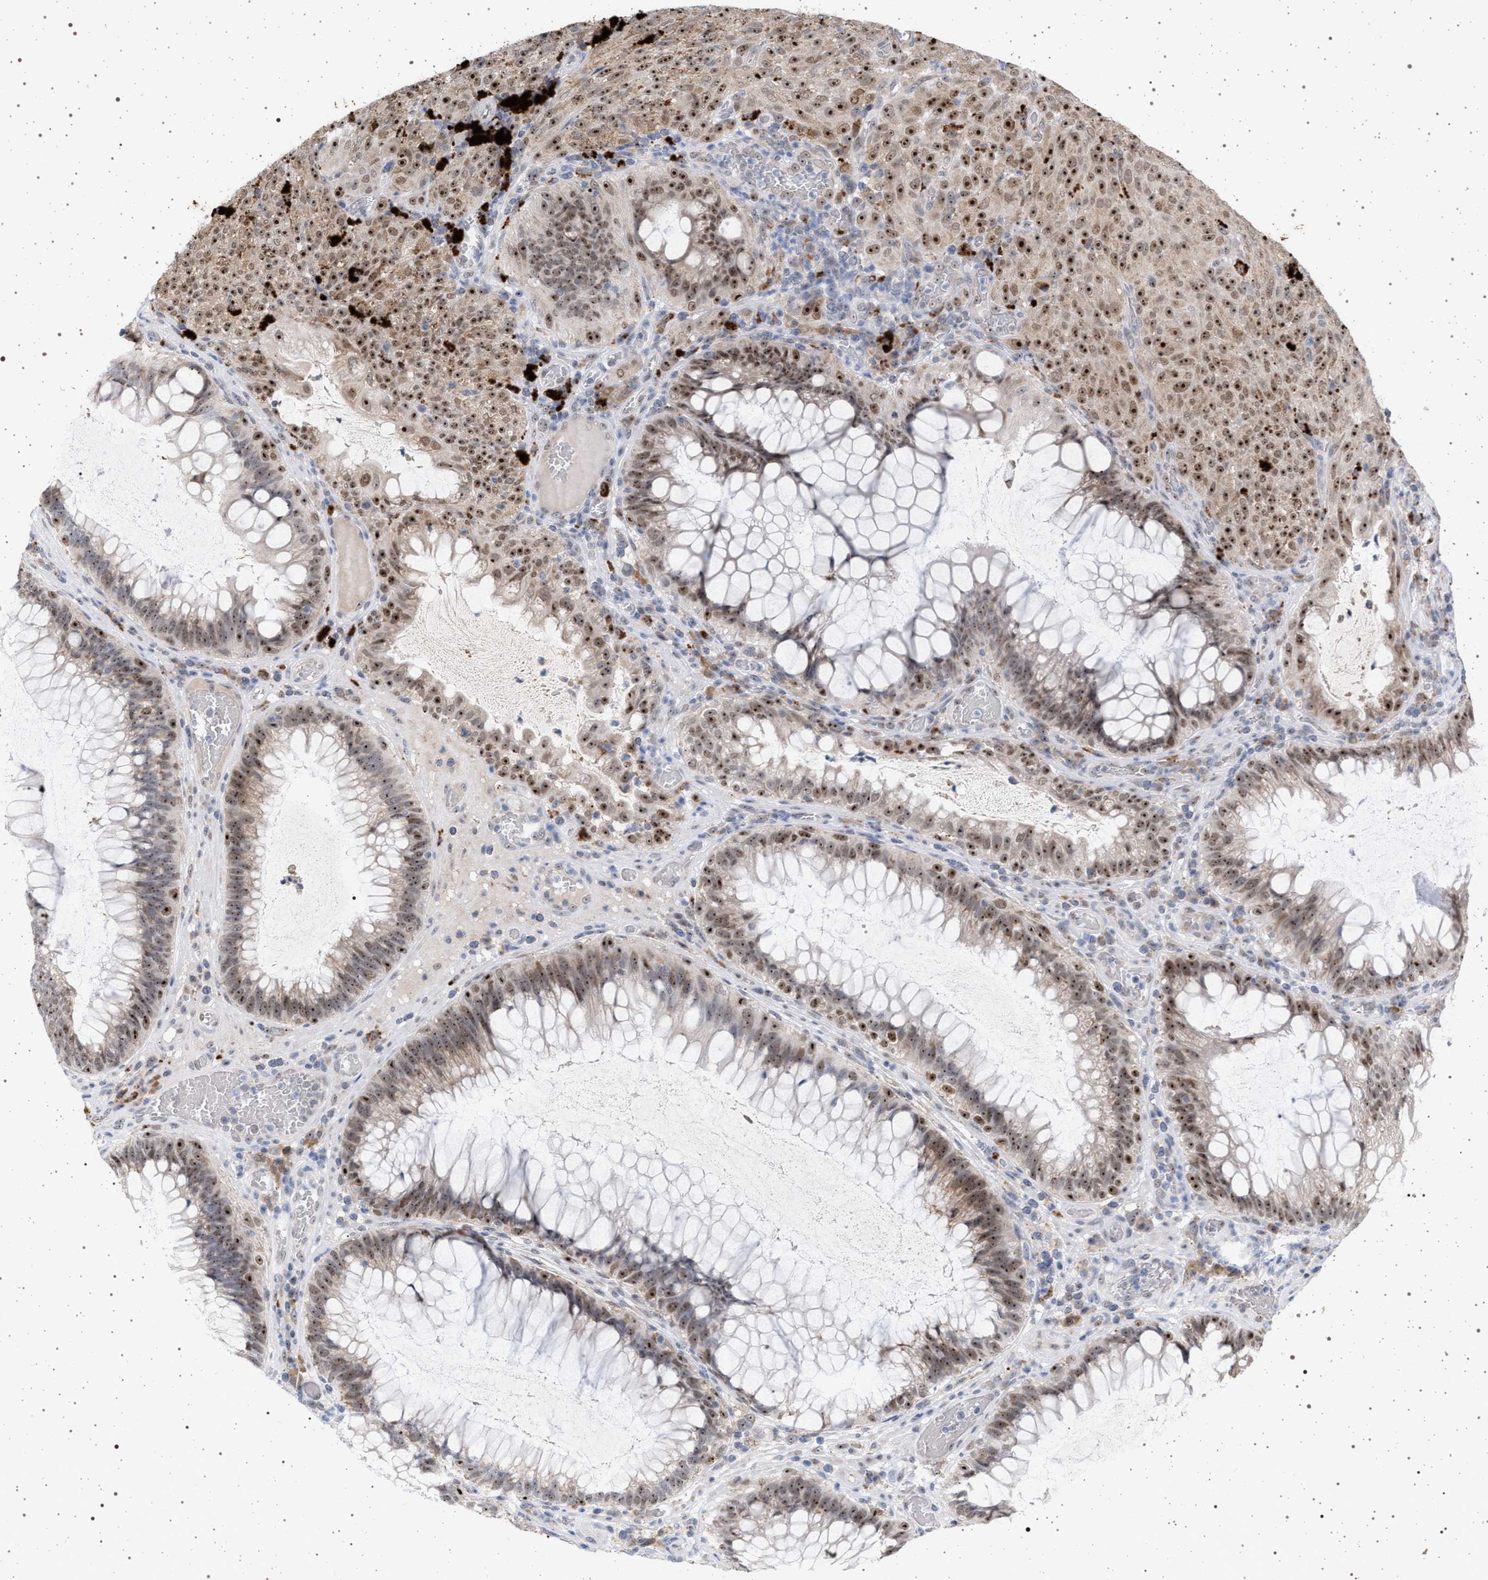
{"staining": {"intensity": "strong", "quantity": ">75%", "location": "nuclear"}, "tissue": "melanoma", "cell_type": "Tumor cells", "image_type": "cancer", "snomed": [{"axis": "morphology", "description": "Malignant melanoma, NOS"}, {"axis": "topography", "description": "Rectum"}], "caption": "Strong nuclear positivity for a protein is present in approximately >75% of tumor cells of melanoma using immunohistochemistry (IHC).", "gene": "ELAC2", "patient": {"sex": "female", "age": 81}}